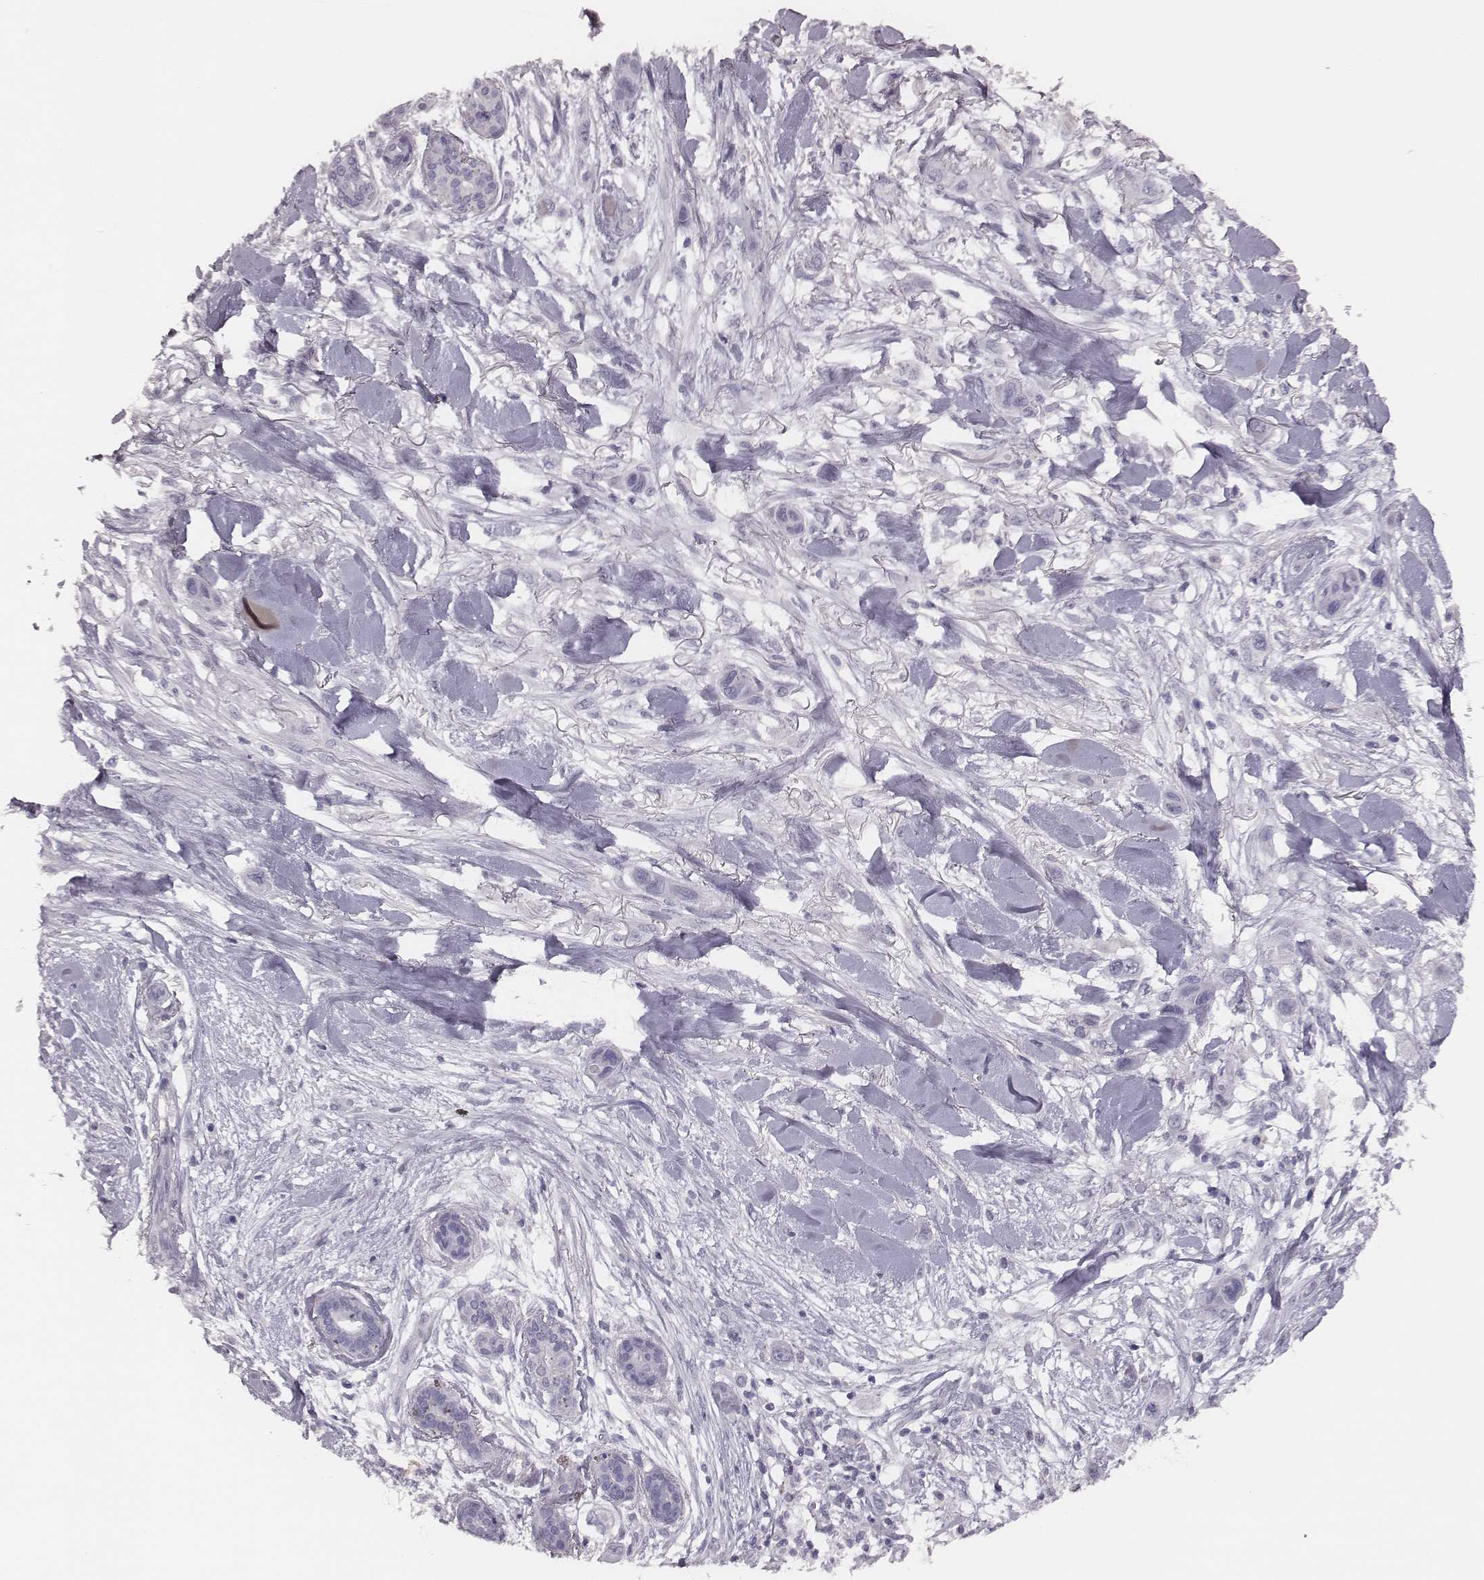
{"staining": {"intensity": "negative", "quantity": "none", "location": "none"}, "tissue": "skin cancer", "cell_type": "Tumor cells", "image_type": "cancer", "snomed": [{"axis": "morphology", "description": "Squamous cell carcinoma, NOS"}, {"axis": "topography", "description": "Skin"}], "caption": "Immunohistochemical staining of skin squamous cell carcinoma displays no significant positivity in tumor cells. (Brightfield microscopy of DAB (3,3'-diaminobenzidine) IHC at high magnification).", "gene": "MYH6", "patient": {"sex": "male", "age": 79}}